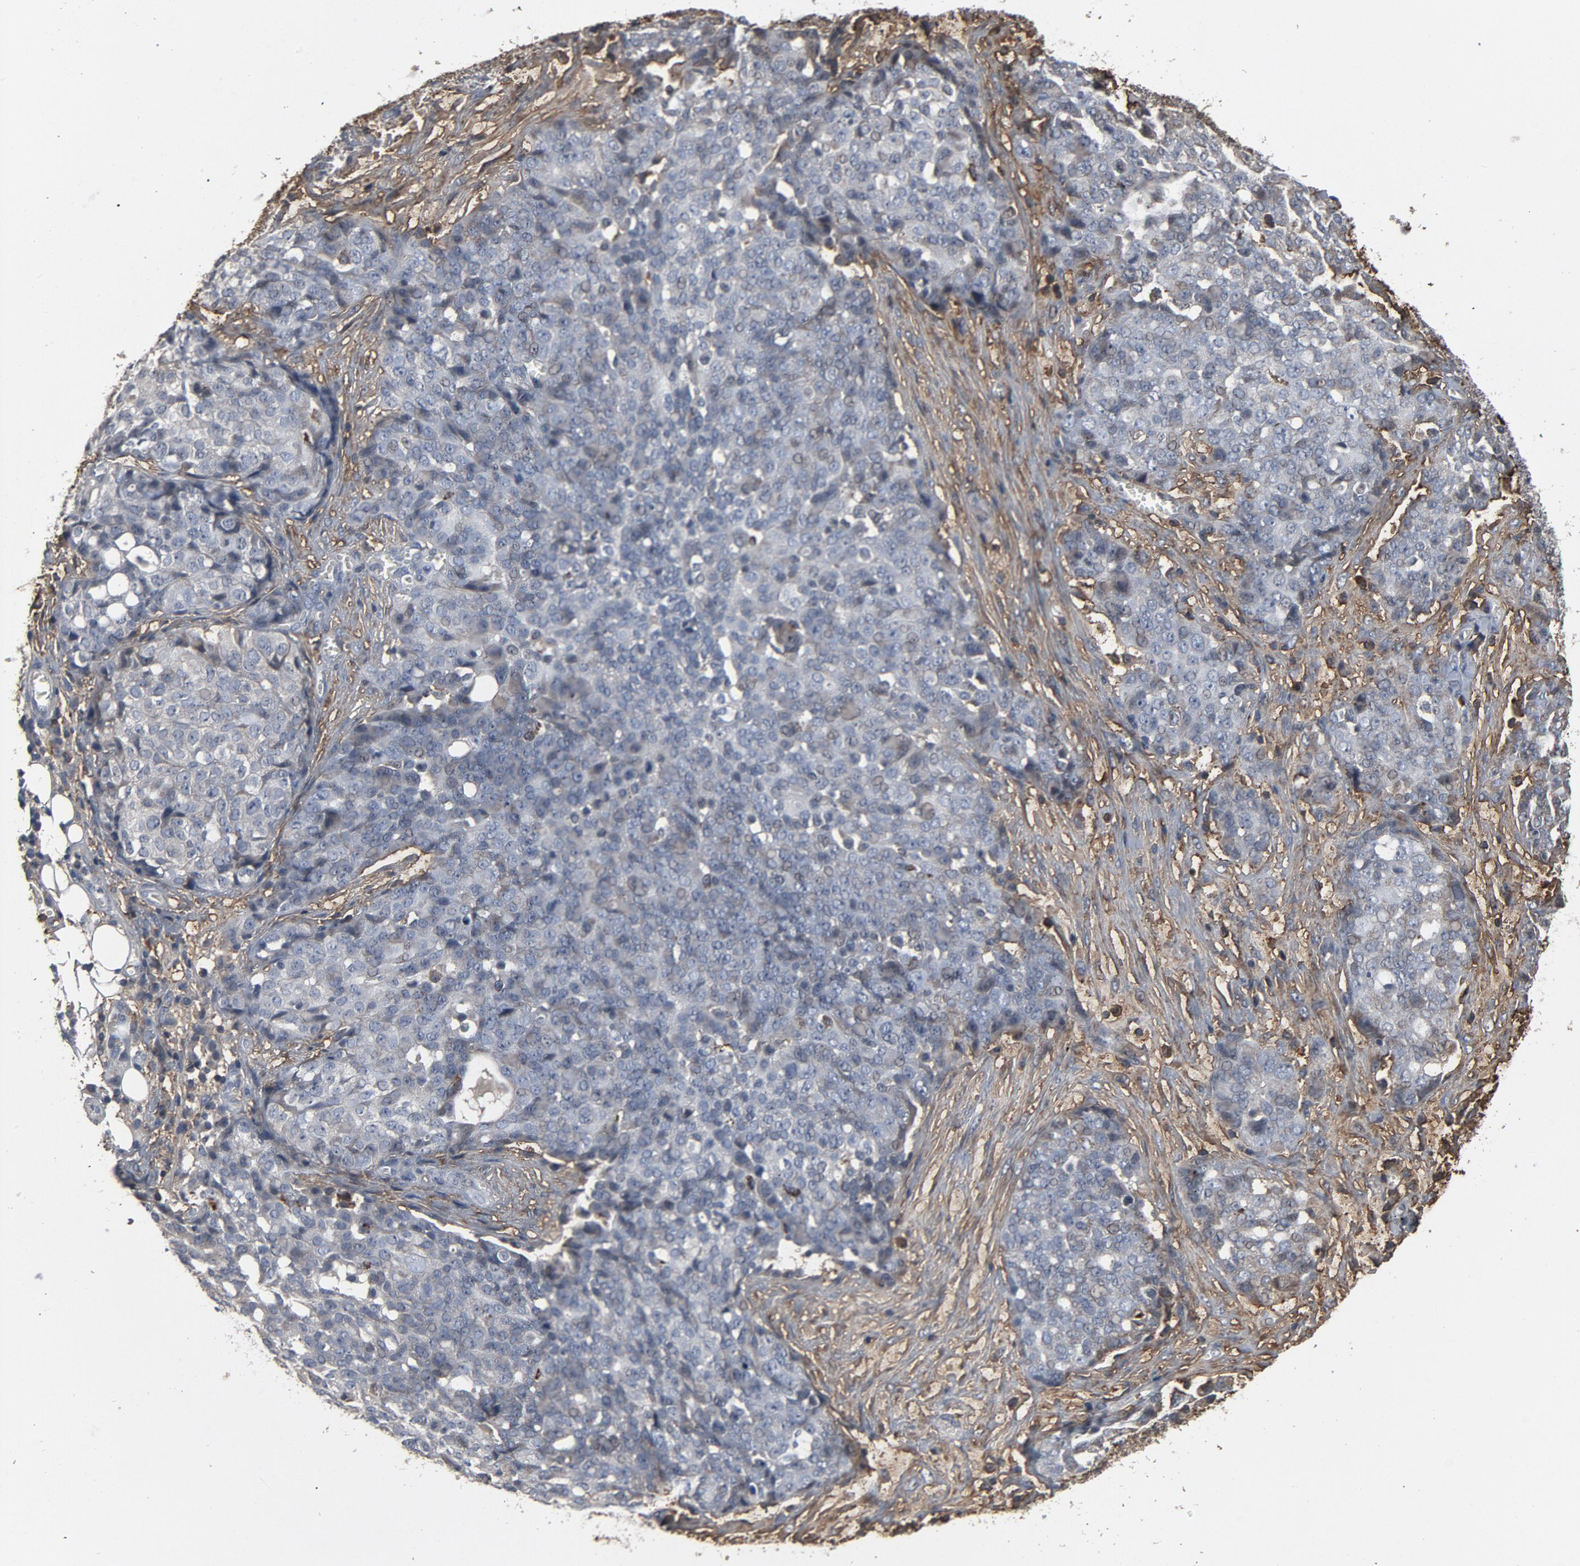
{"staining": {"intensity": "negative", "quantity": "none", "location": "none"}, "tissue": "ovarian cancer", "cell_type": "Tumor cells", "image_type": "cancer", "snomed": [{"axis": "morphology", "description": "Cystadenocarcinoma, serous, NOS"}, {"axis": "topography", "description": "Soft tissue"}, {"axis": "topography", "description": "Ovary"}], "caption": "Immunohistochemical staining of ovarian serous cystadenocarcinoma demonstrates no significant expression in tumor cells.", "gene": "PDZD4", "patient": {"sex": "female", "age": 57}}